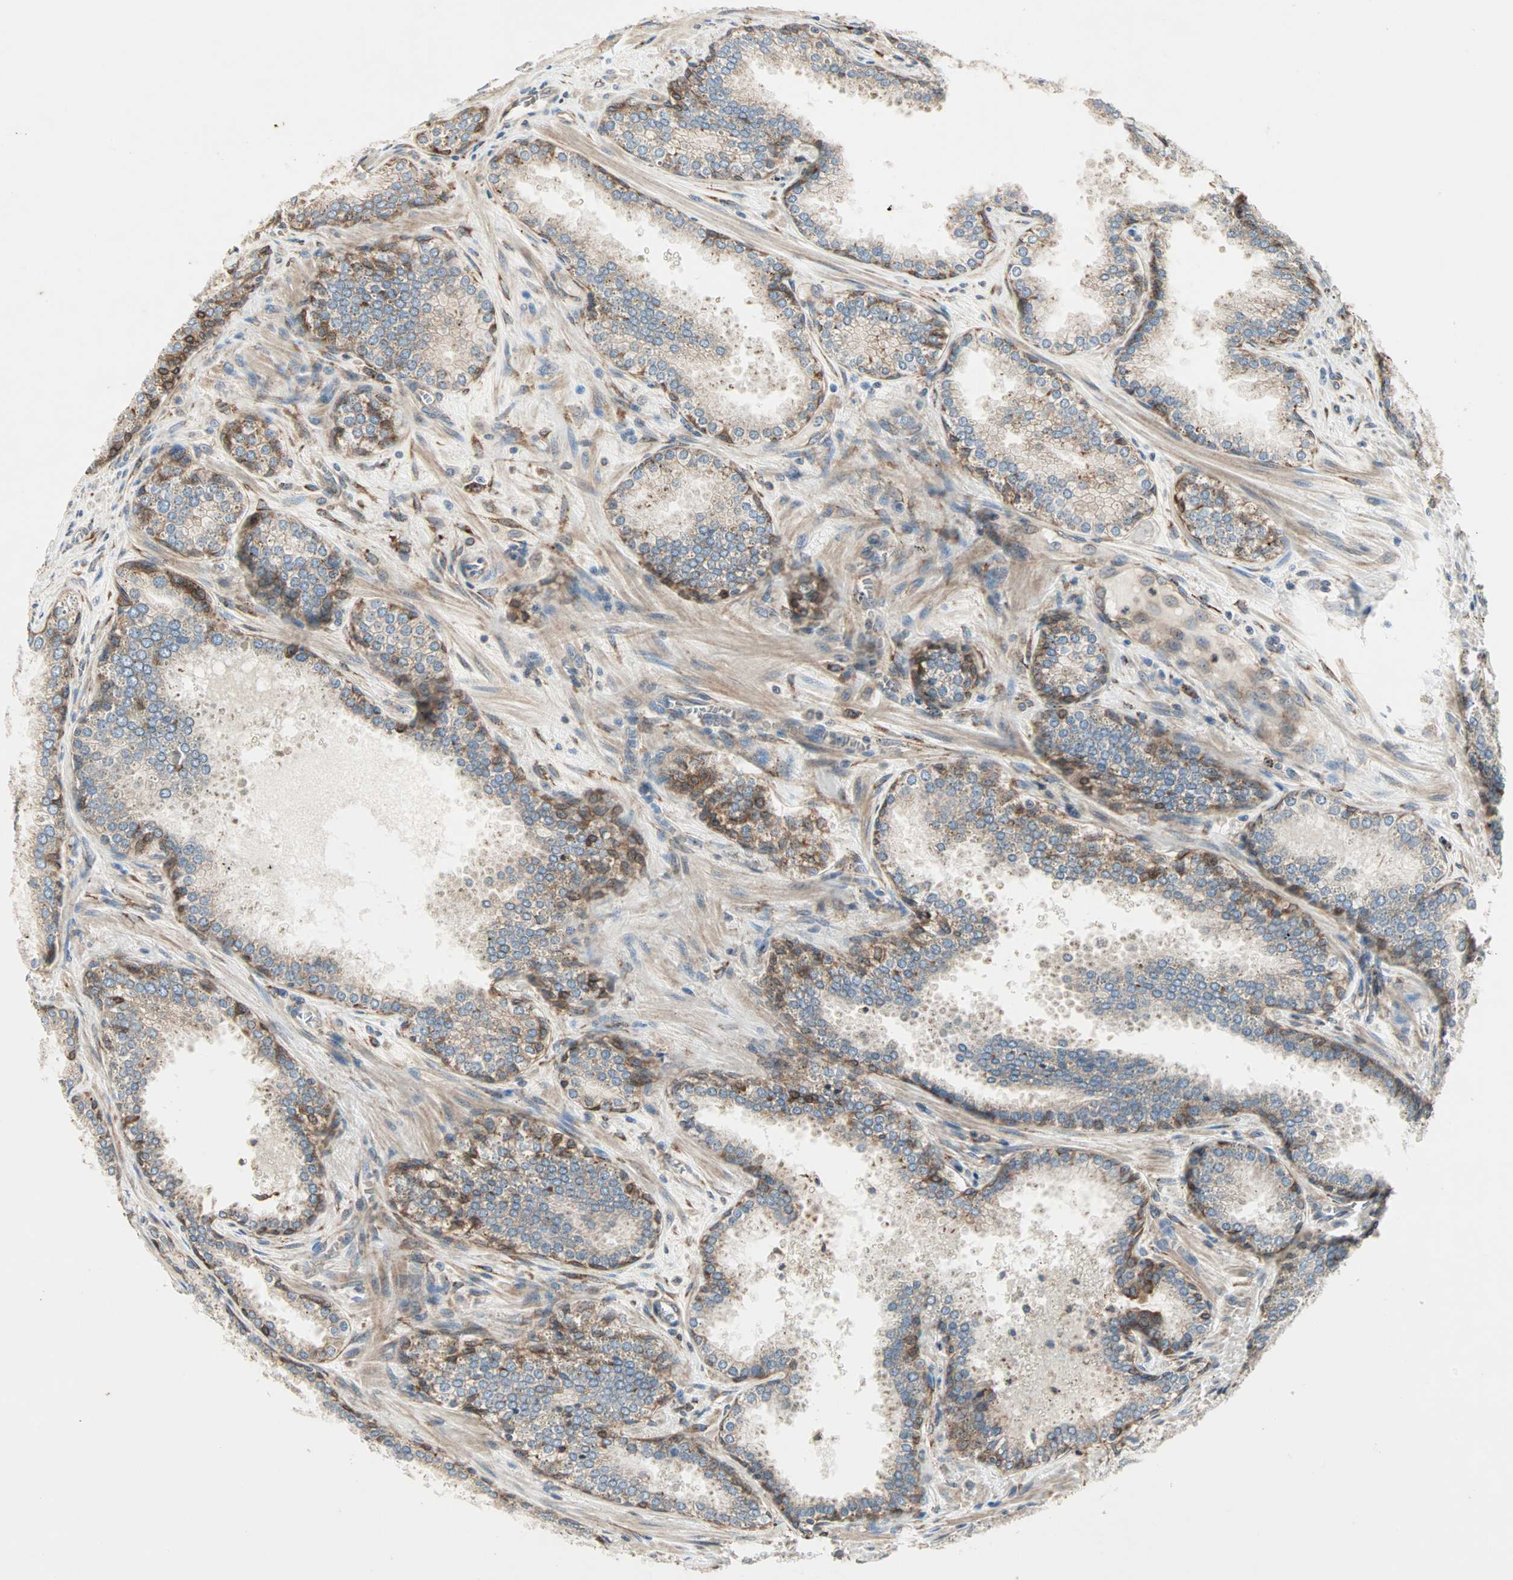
{"staining": {"intensity": "moderate", "quantity": ">75%", "location": "cytoplasmic/membranous"}, "tissue": "prostate cancer", "cell_type": "Tumor cells", "image_type": "cancer", "snomed": [{"axis": "morphology", "description": "Adenocarcinoma, Low grade"}, {"axis": "topography", "description": "Prostate"}], "caption": "This is a histology image of immunohistochemistry staining of low-grade adenocarcinoma (prostate), which shows moderate expression in the cytoplasmic/membranous of tumor cells.", "gene": "H6PD", "patient": {"sex": "male", "age": 60}}